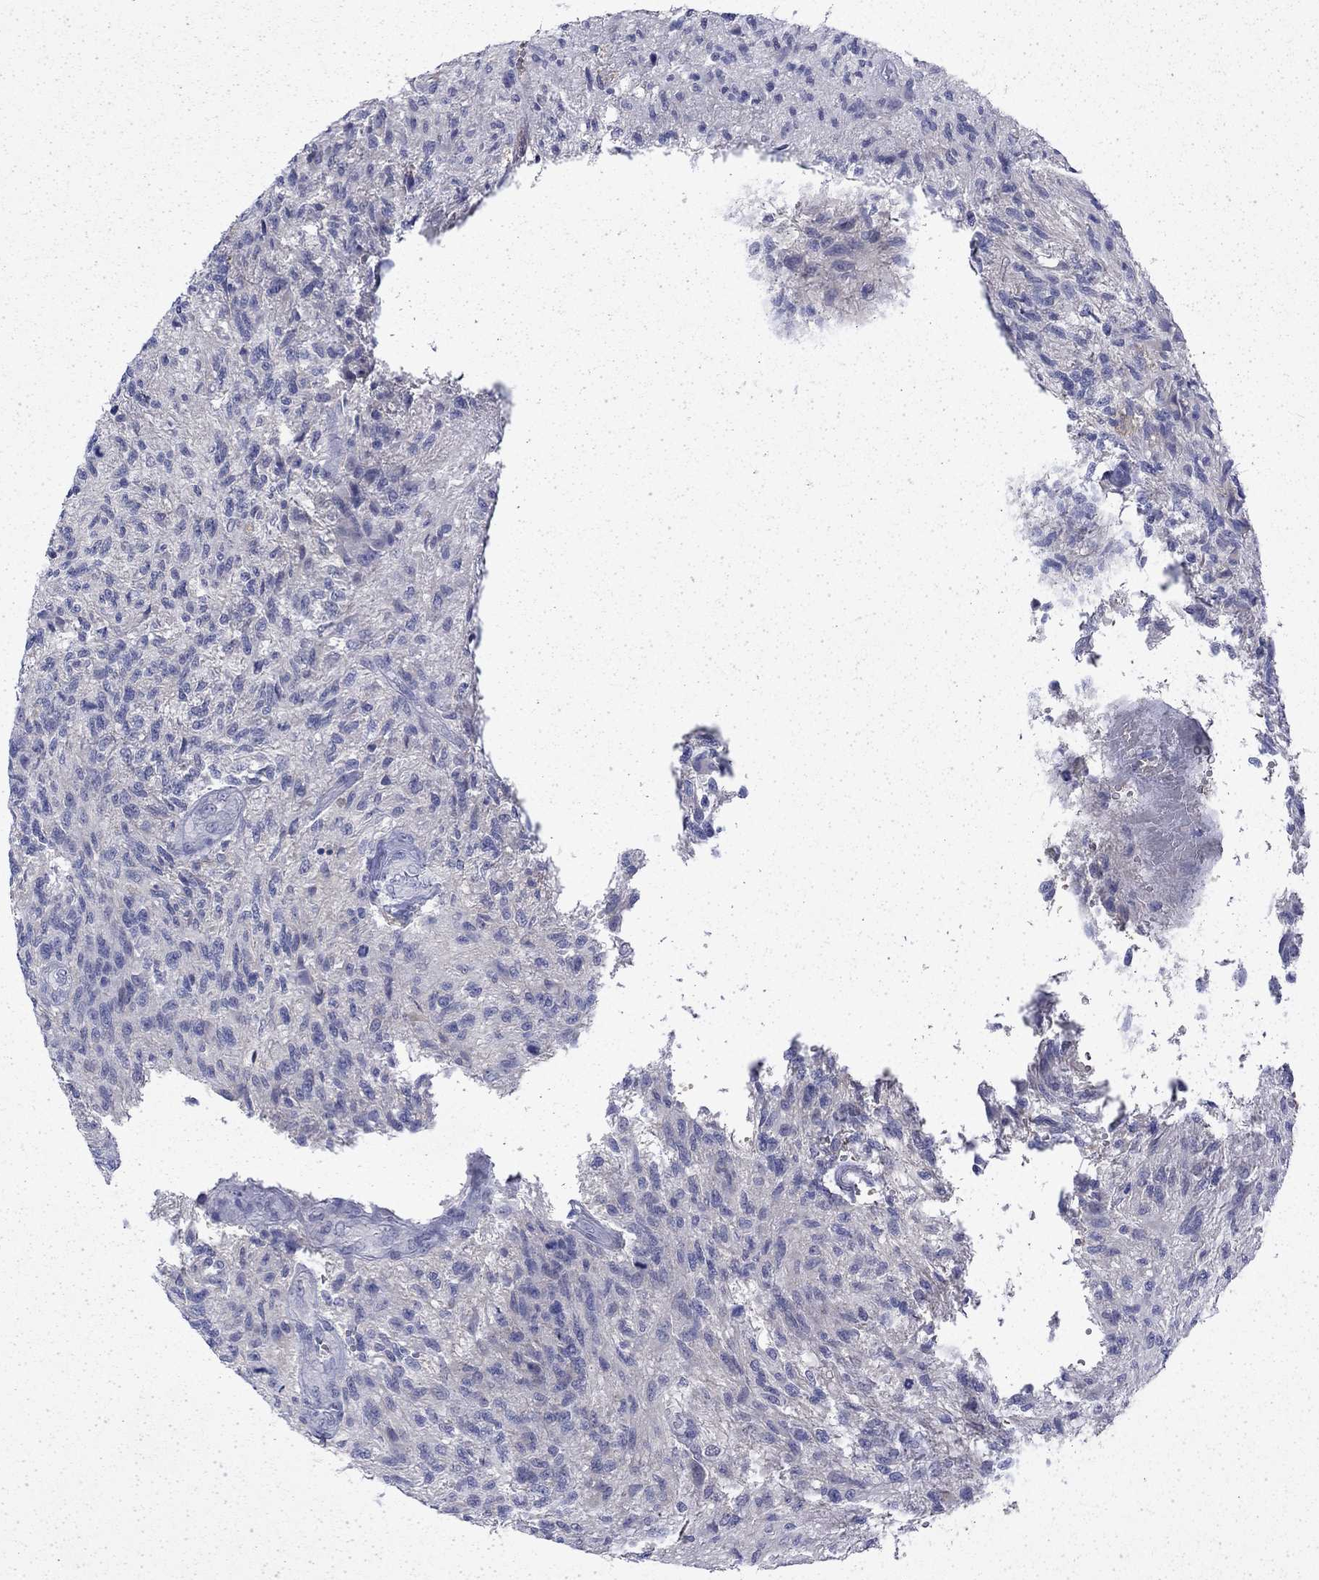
{"staining": {"intensity": "negative", "quantity": "none", "location": "none"}, "tissue": "glioma", "cell_type": "Tumor cells", "image_type": "cancer", "snomed": [{"axis": "morphology", "description": "Glioma, malignant, High grade"}, {"axis": "topography", "description": "Brain"}], "caption": "Tumor cells show no significant protein positivity in malignant glioma (high-grade).", "gene": "ENPP6", "patient": {"sex": "male", "age": 56}}